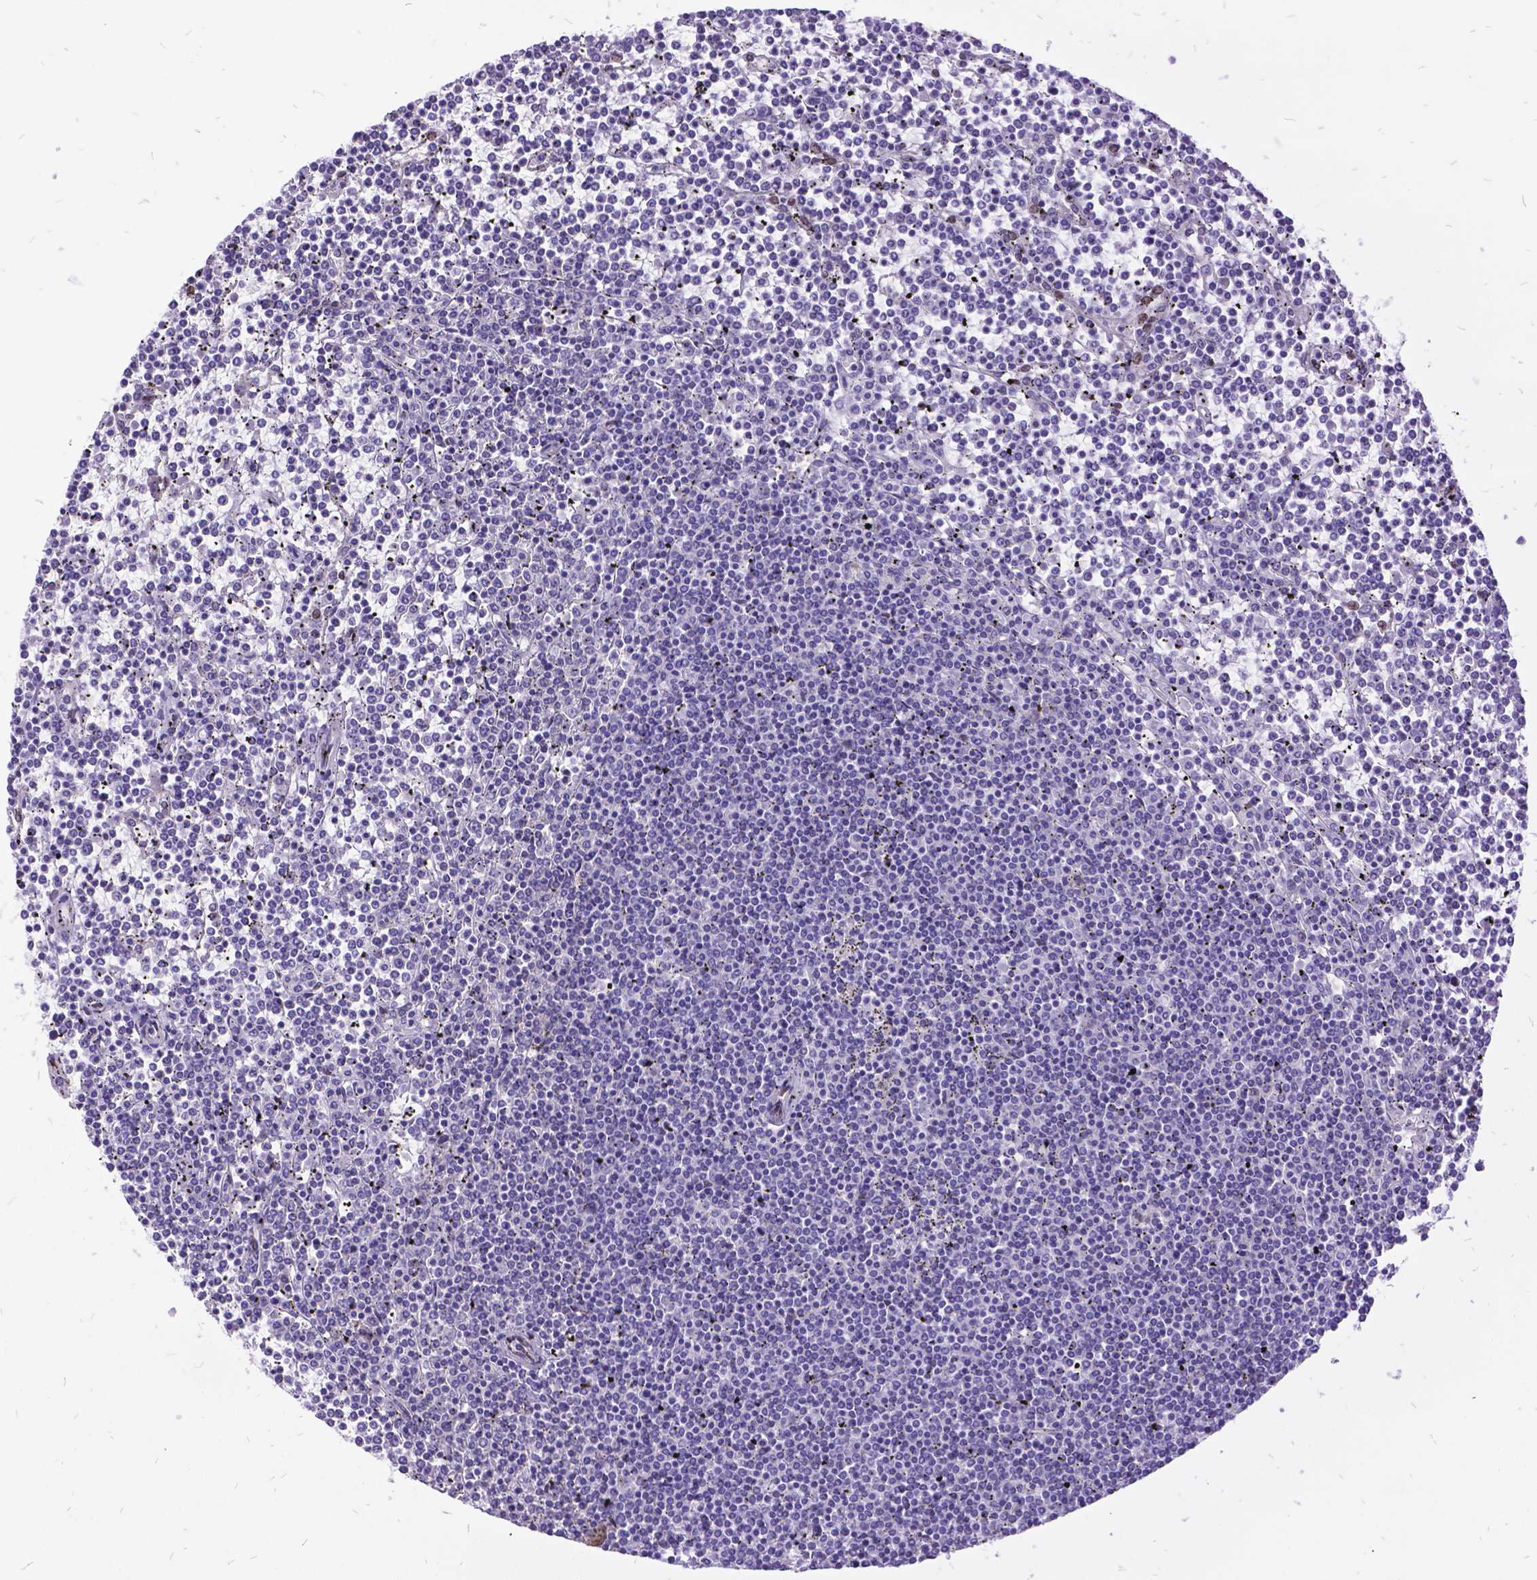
{"staining": {"intensity": "negative", "quantity": "none", "location": "none"}, "tissue": "lymphoma", "cell_type": "Tumor cells", "image_type": "cancer", "snomed": [{"axis": "morphology", "description": "Malignant lymphoma, non-Hodgkin's type, Low grade"}, {"axis": "topography", "description": "Spleen"}], "caption": "Lymphoma was stained to show a protein in brown. There is no significant staining in tumor cells.", "gene": "GRB7", "patient": {"sex": "female", "age": 19}}